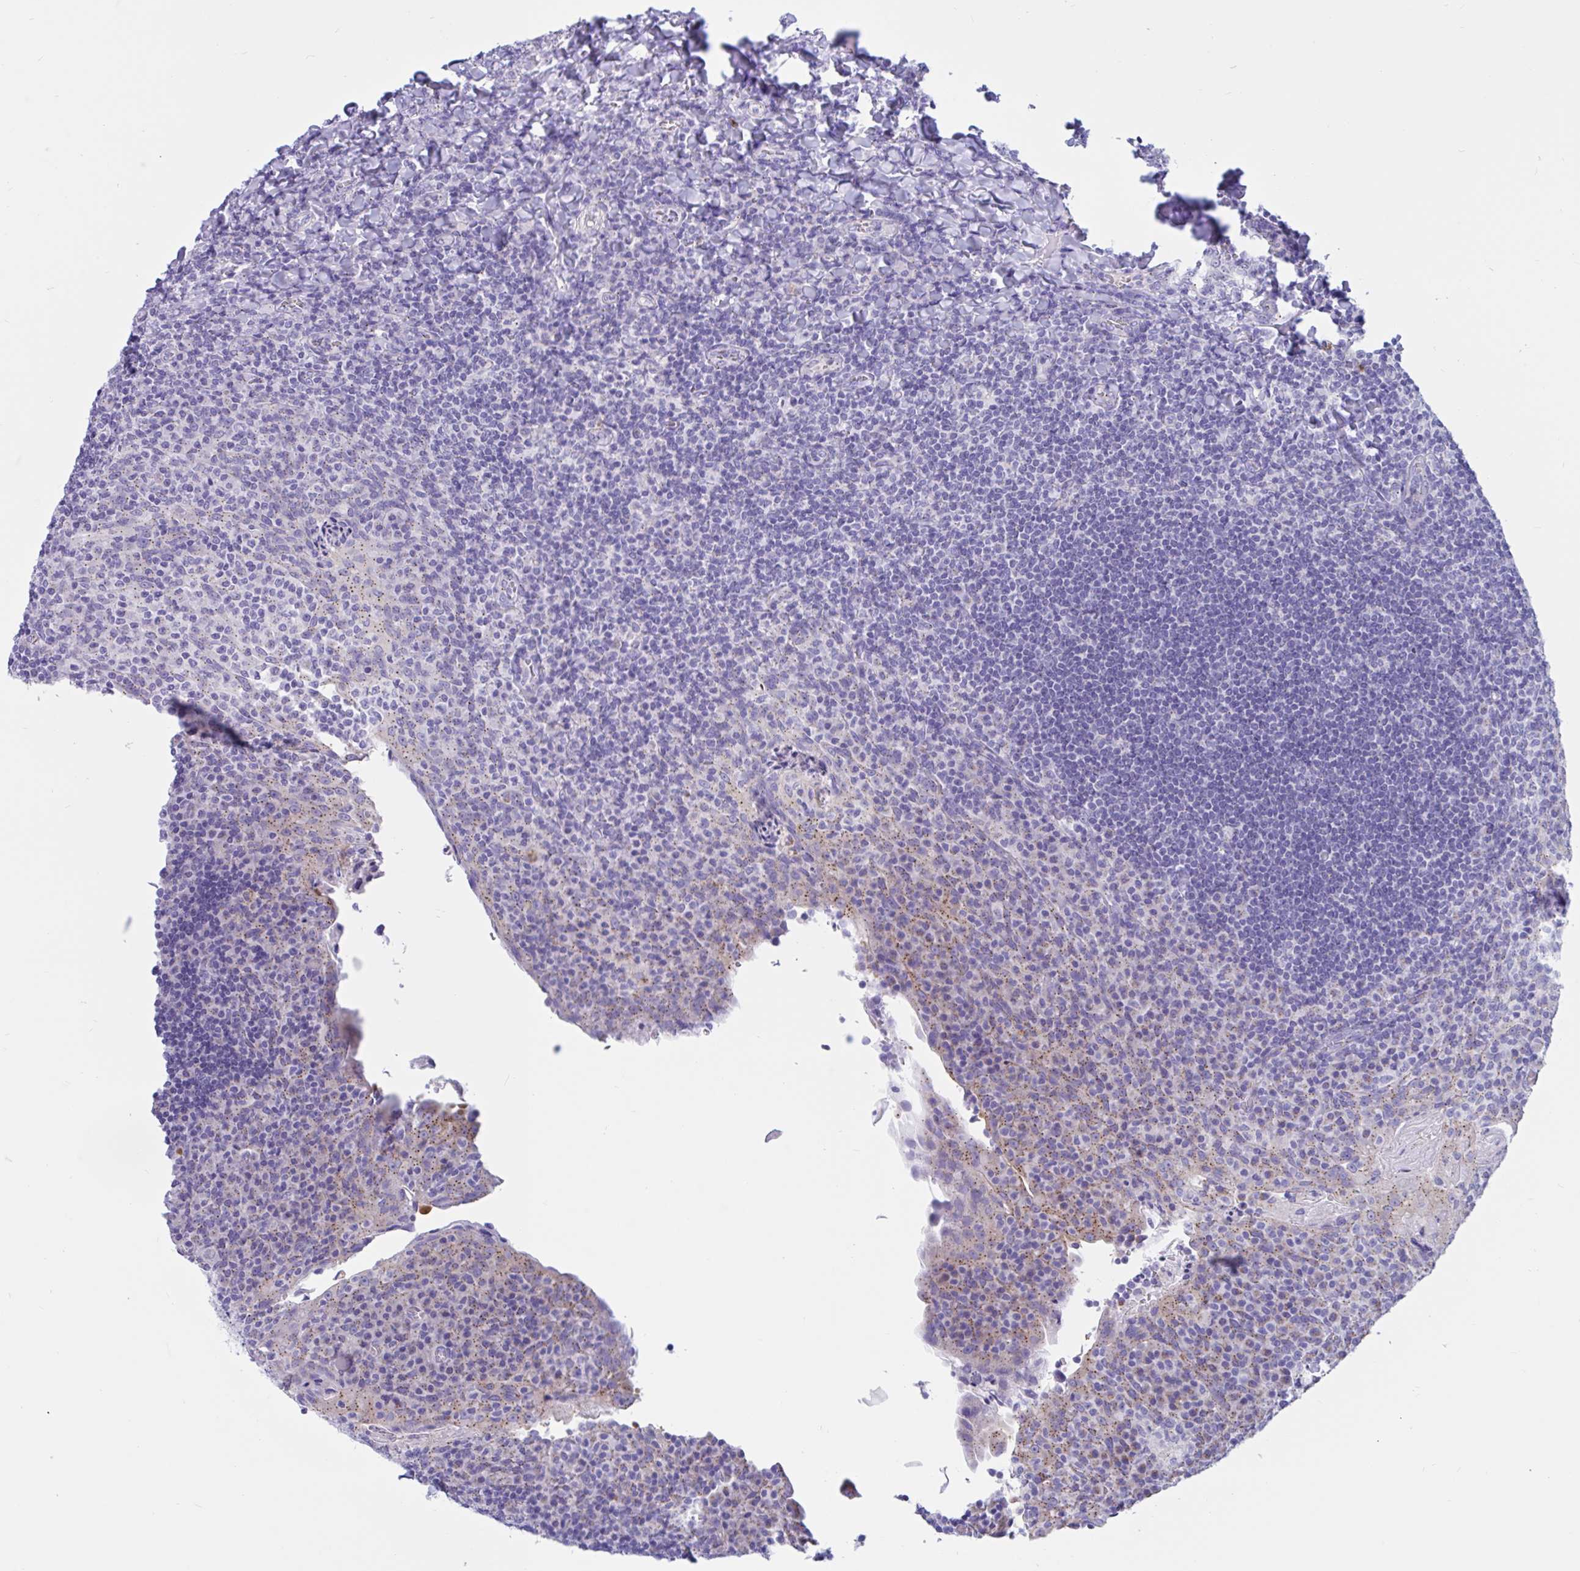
{"staining": {"intensity": "negative", "quantity": "none", "location": "none"}, "tissue": "tonsil", "cell_type": "Germinal center cells", "image_type": "normal", "snomed": [{"axis": "morphology", "description": "Normal tissue, NOS"}, {"axis": "topography", "description": "Tonsil"}], "caption": "High magnification brightfield microscopy of benign tonsil stained with DAB (brown) and counterstained with hematoxylin (blue): germinal center cells show no significant staining. (DAB (3,3'-diaminobenzidine) immunohistochemistry with hematoxylin counter stain).", "gene": "RNASE3", "patient": {"sex": "male", "age": 17}}